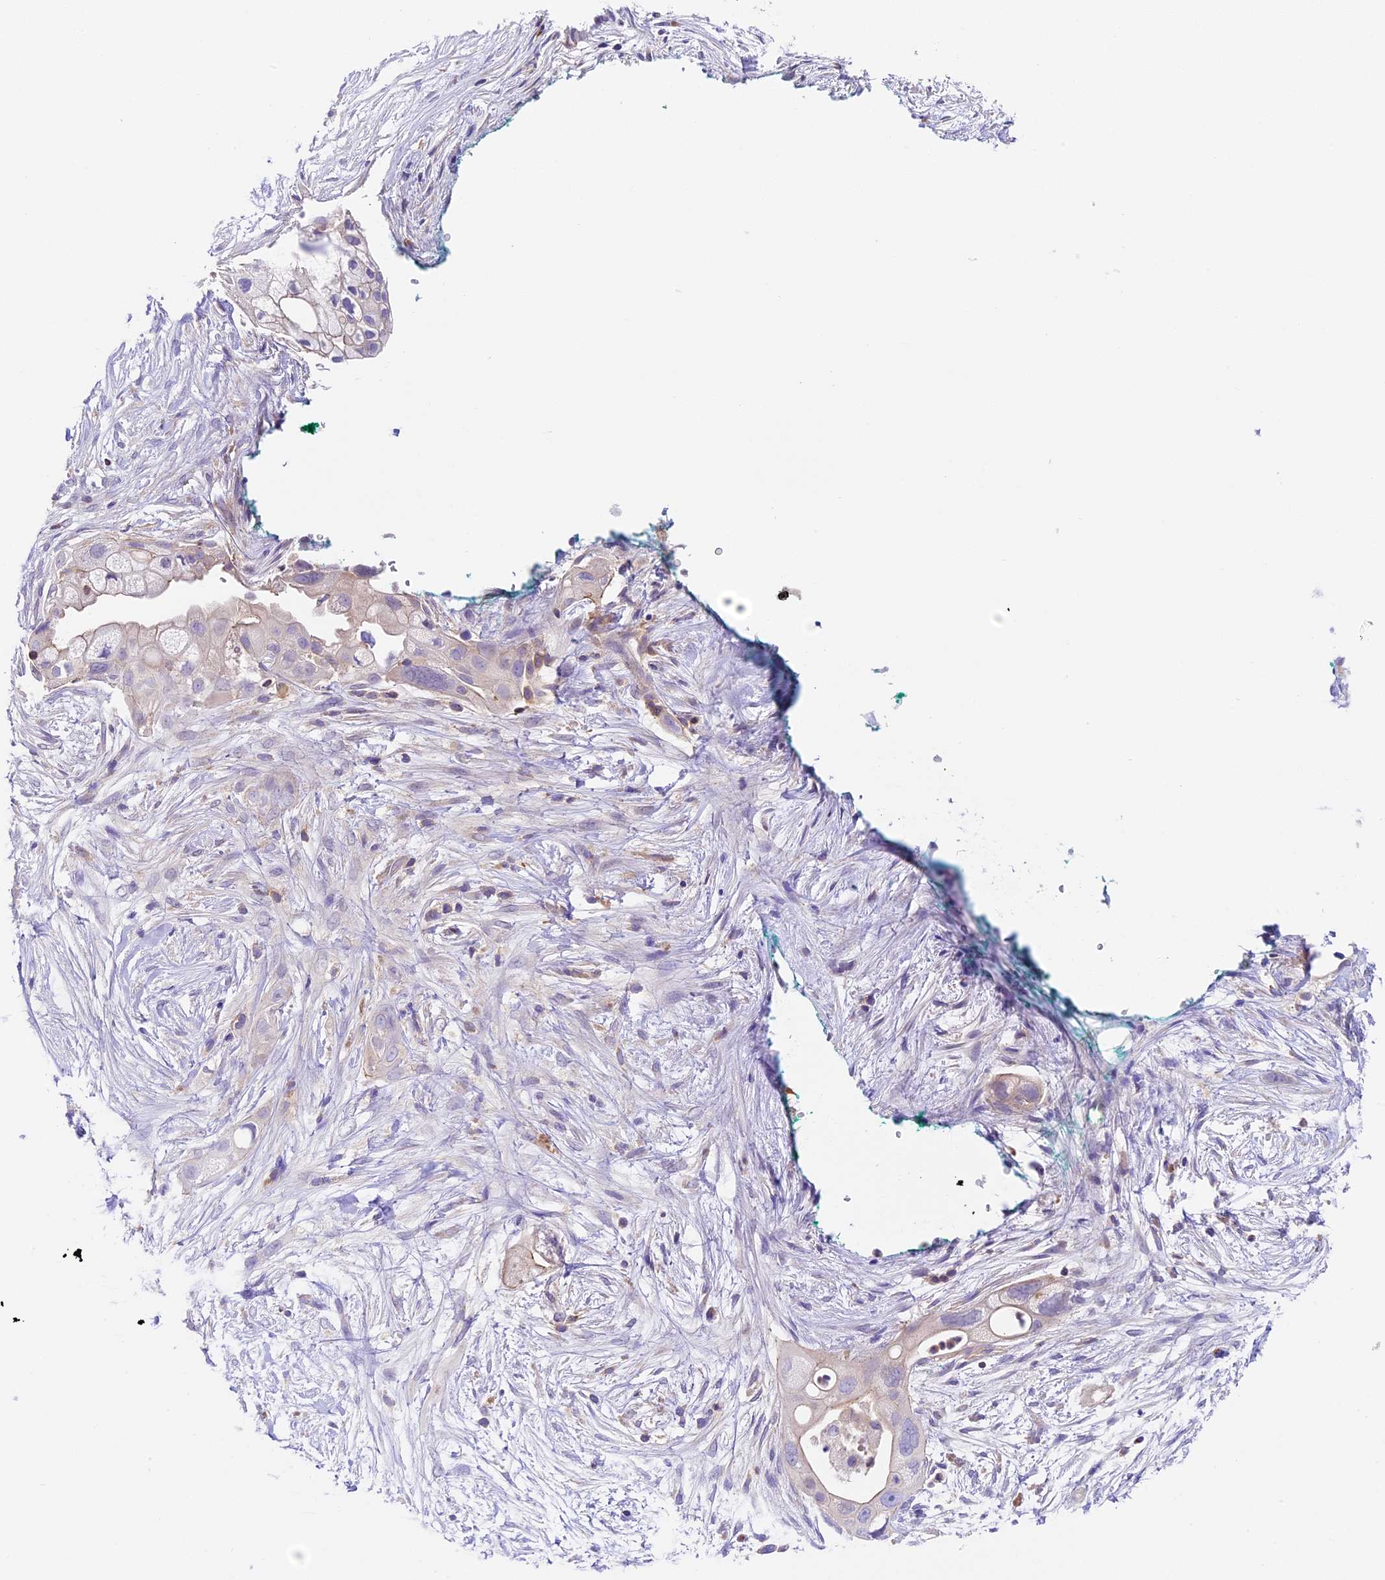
{"staining": {"intensity": "negative", "quantity": "none", "location": "none"}, "tissue": "pancreatic cancer", "cell_type": "Tumor cells", "image_type": "cancer", "snomed": [{"axis": "morphology", "description": "Adenocarcinoma, NOS"}, {"axis": "topography", "description": "Pancreas"}], "caption": "Tumor cells are negative for protein expression in human adenocarcinoma (pancreatic). (DAB IHC, high magnification).", "gene": "TBC1D1", "patient": {"sex": "male", "age": 53}}